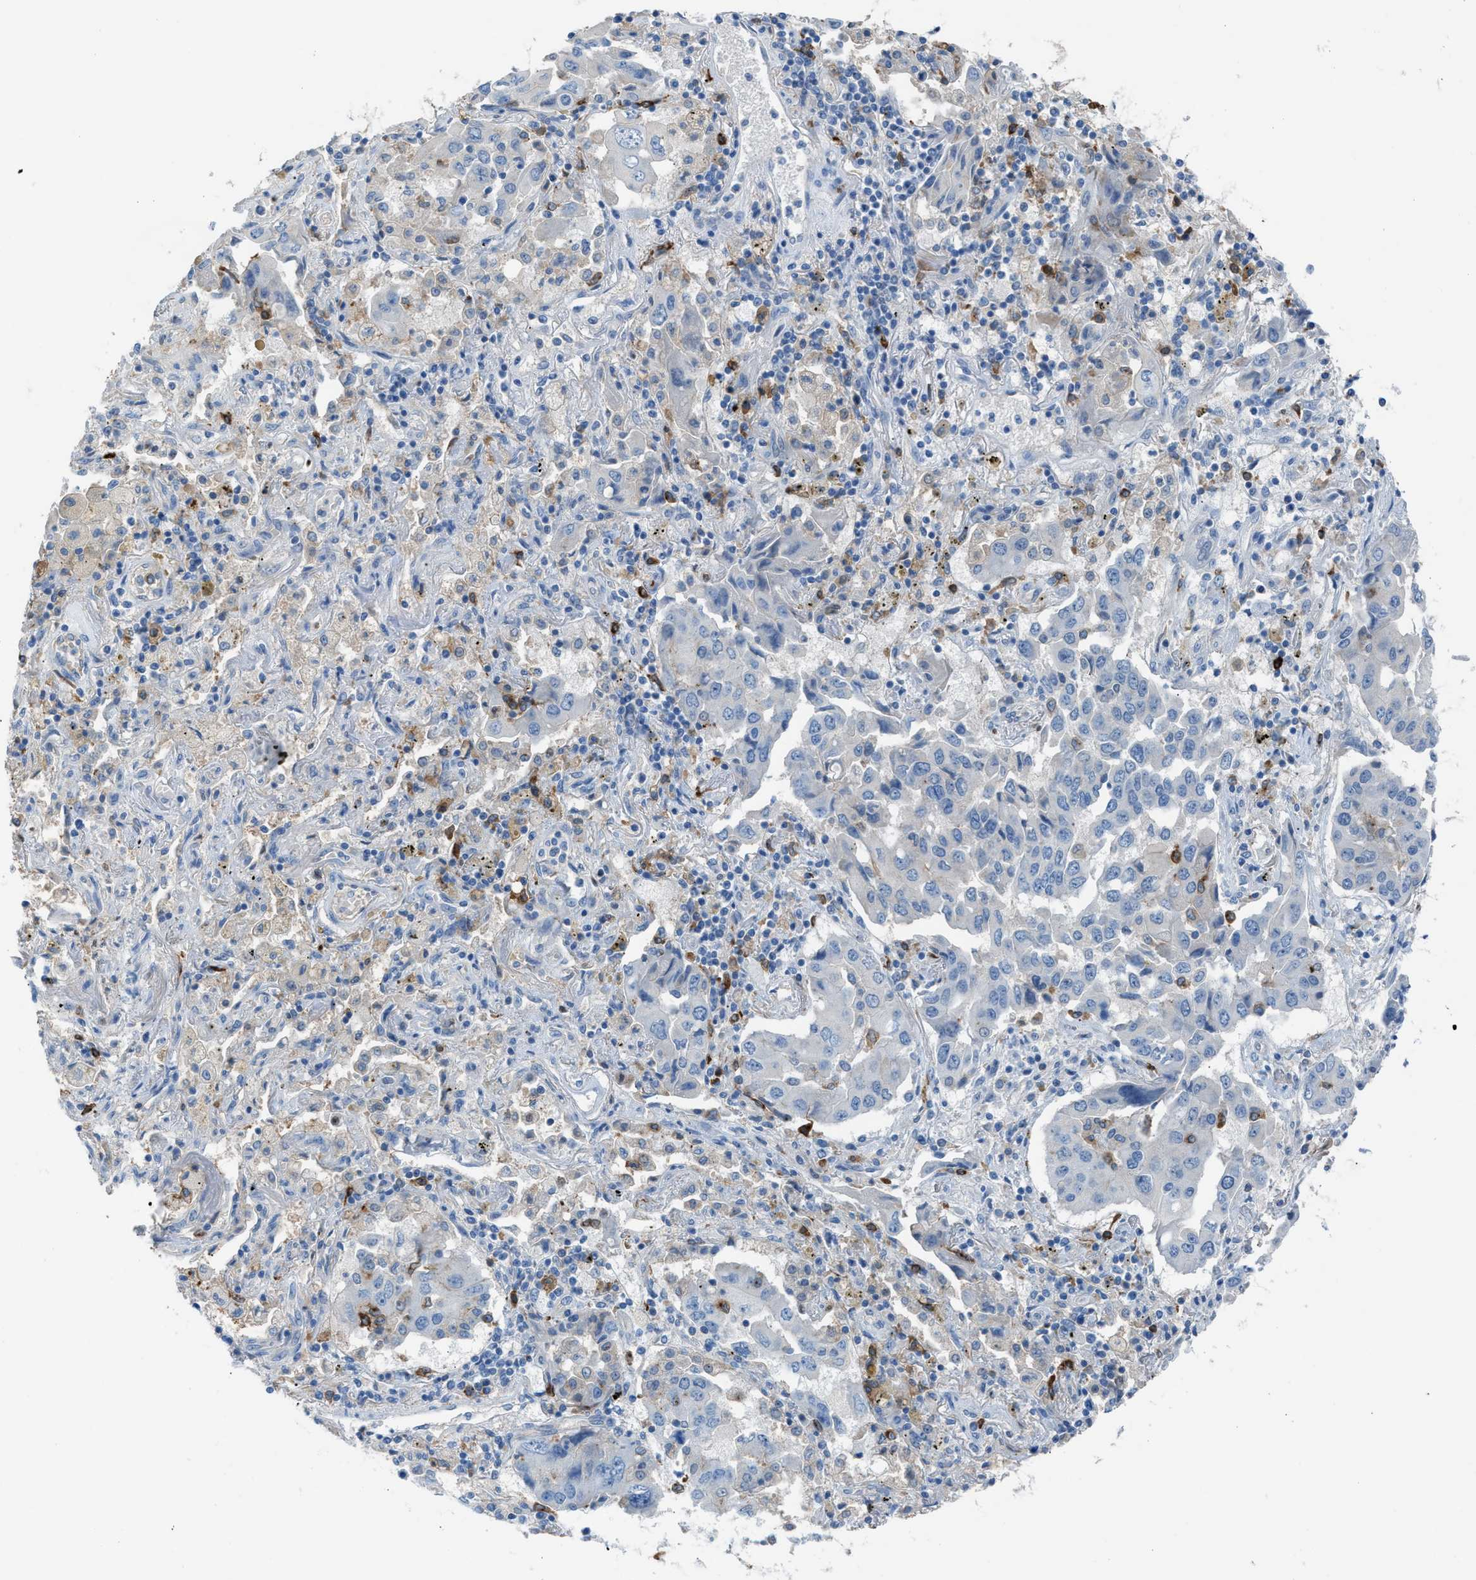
{"staining": {"intensity": "negative", "quantity": "none", "location": "none"}, "tissue": "lung cancer", "cell_type": "Tumor cells", "image_type": "cancer", "snomed": [{"axis": "morphology", "description": "Adenocarcinoma, NOS"}, {"axis": "topography", "description": "Lung"}], "caption": "Immunohistochemistry photomicrograph of adenocarcinoma (lung) stained for a protein (brown), which displays no staining in tumor cells.", "gene": "CLEC10A", "patient": {"sex": "female", "age": 65}}